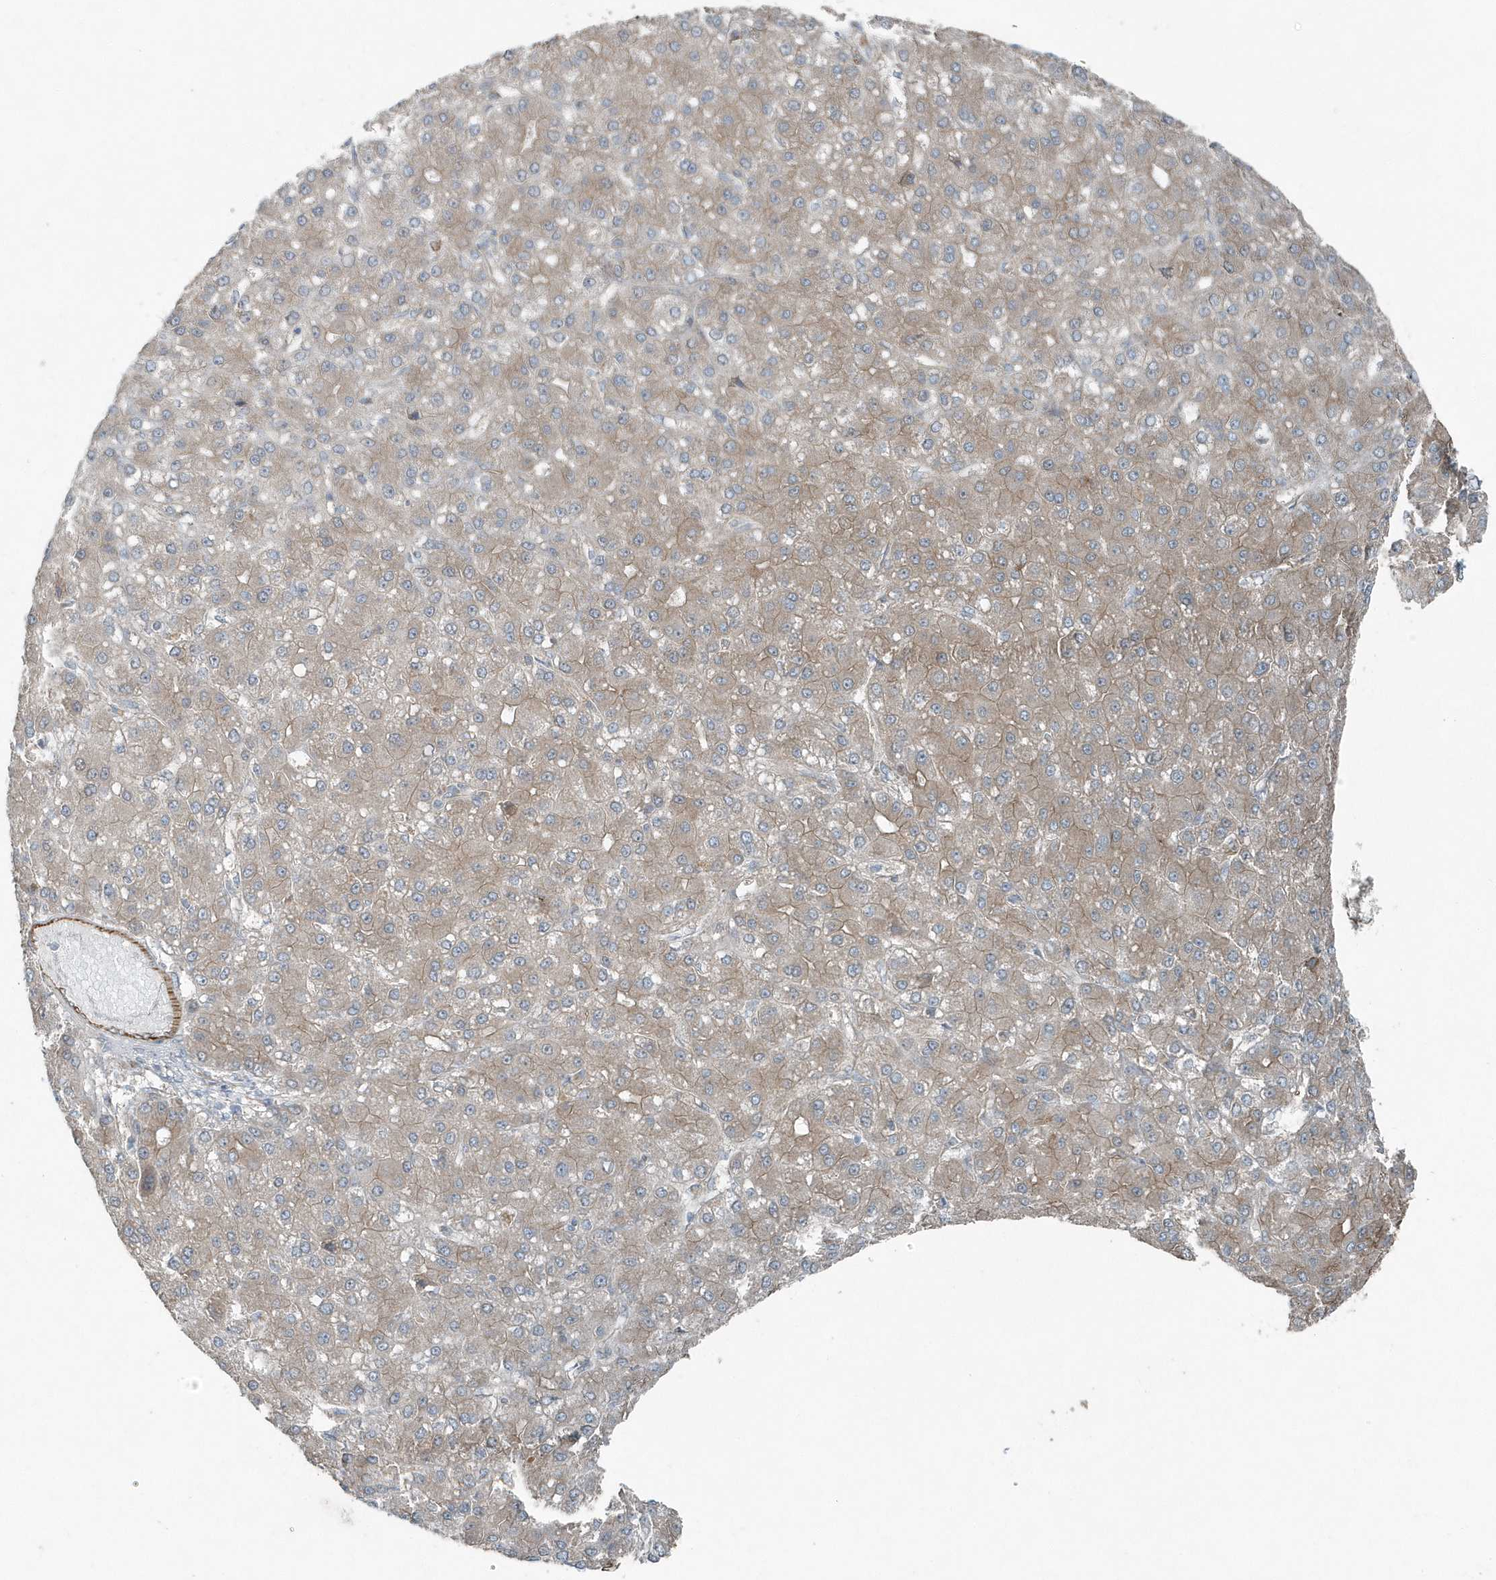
{"staining": {"intensity": "weak", "quantity": ">75%", "location": "cytoplasmic/membranous"}, "tissue": "liver cancer", "cell_type": "Tumor cells", "image_type": "cancer", "snomed": [{"axis": "morphology", "description": "Carcinoma, Hepatocellular, NOS"}, {"axis": "topography", "description": "Liver"}], "caption": "The immunohistochemical stain labels weak cytoplasmic/membranous positivity in tumor cells of liver hepatocellular carcinoma tissue. (IHC, brightfield microscopy, high magnification).", "gene": "GCC2", "patient": {"sex": "male", "age": 67}}